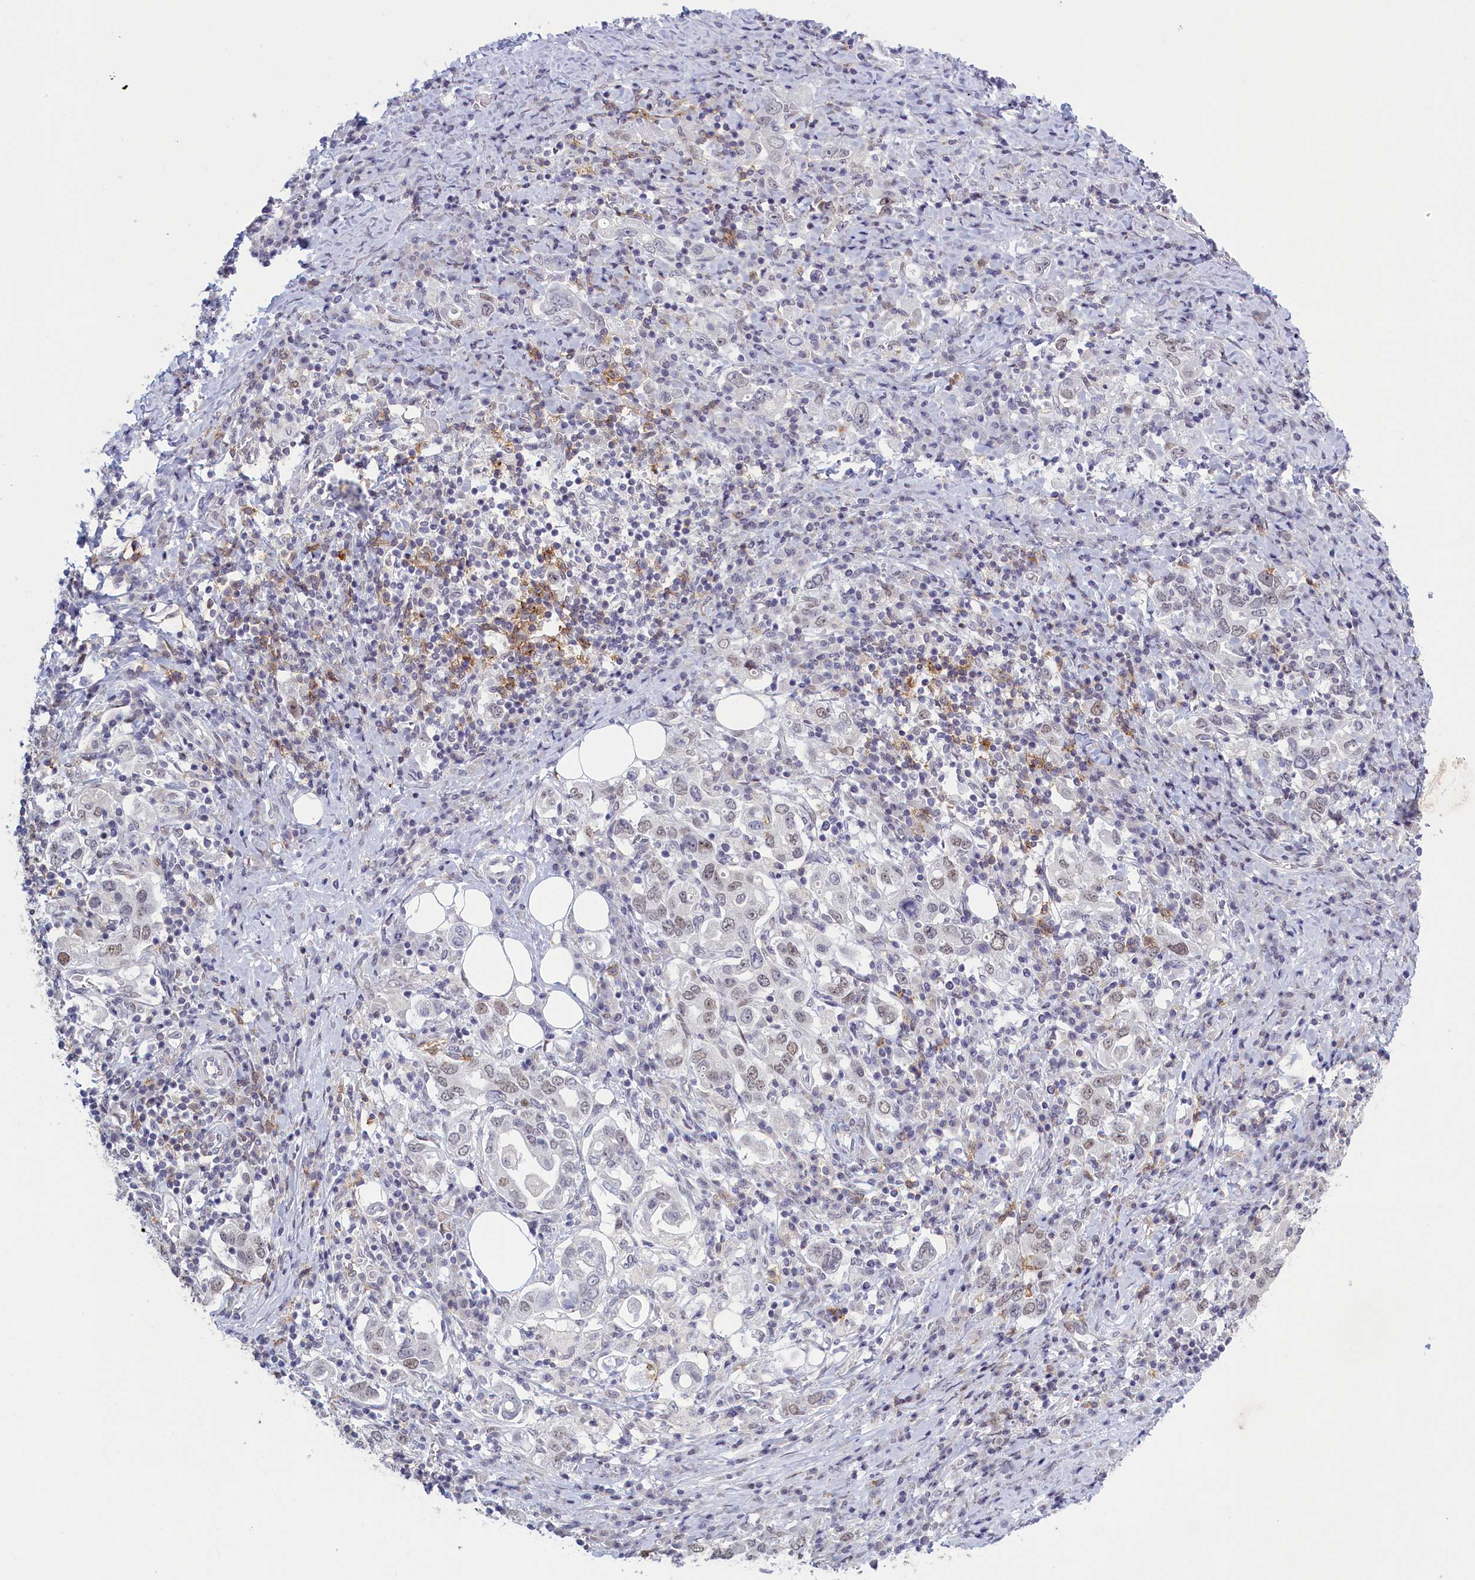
{"staining": {"intensity": "weak", "quantity": "<25%", "location": "nuclear"}, "tissue": "stomach cancer", "cell_type": "Tumor cells", "image_type": "cancer", "snomed": [{"axis": "morphology", "description": "Adenocarcinoma, NOS"}, {"axis": "topography", "description": "Stomach, upper"}, {"axis": "topography", "description": "Stomach"}], "caption": "An immunohistochemistry (IHC) histopathology image of stomach cancer is shown. There is no staining in tumor cells of stomach cancer.", "gene": "ATF7IP2", "patient": {"sex": "male", "age": 62}}